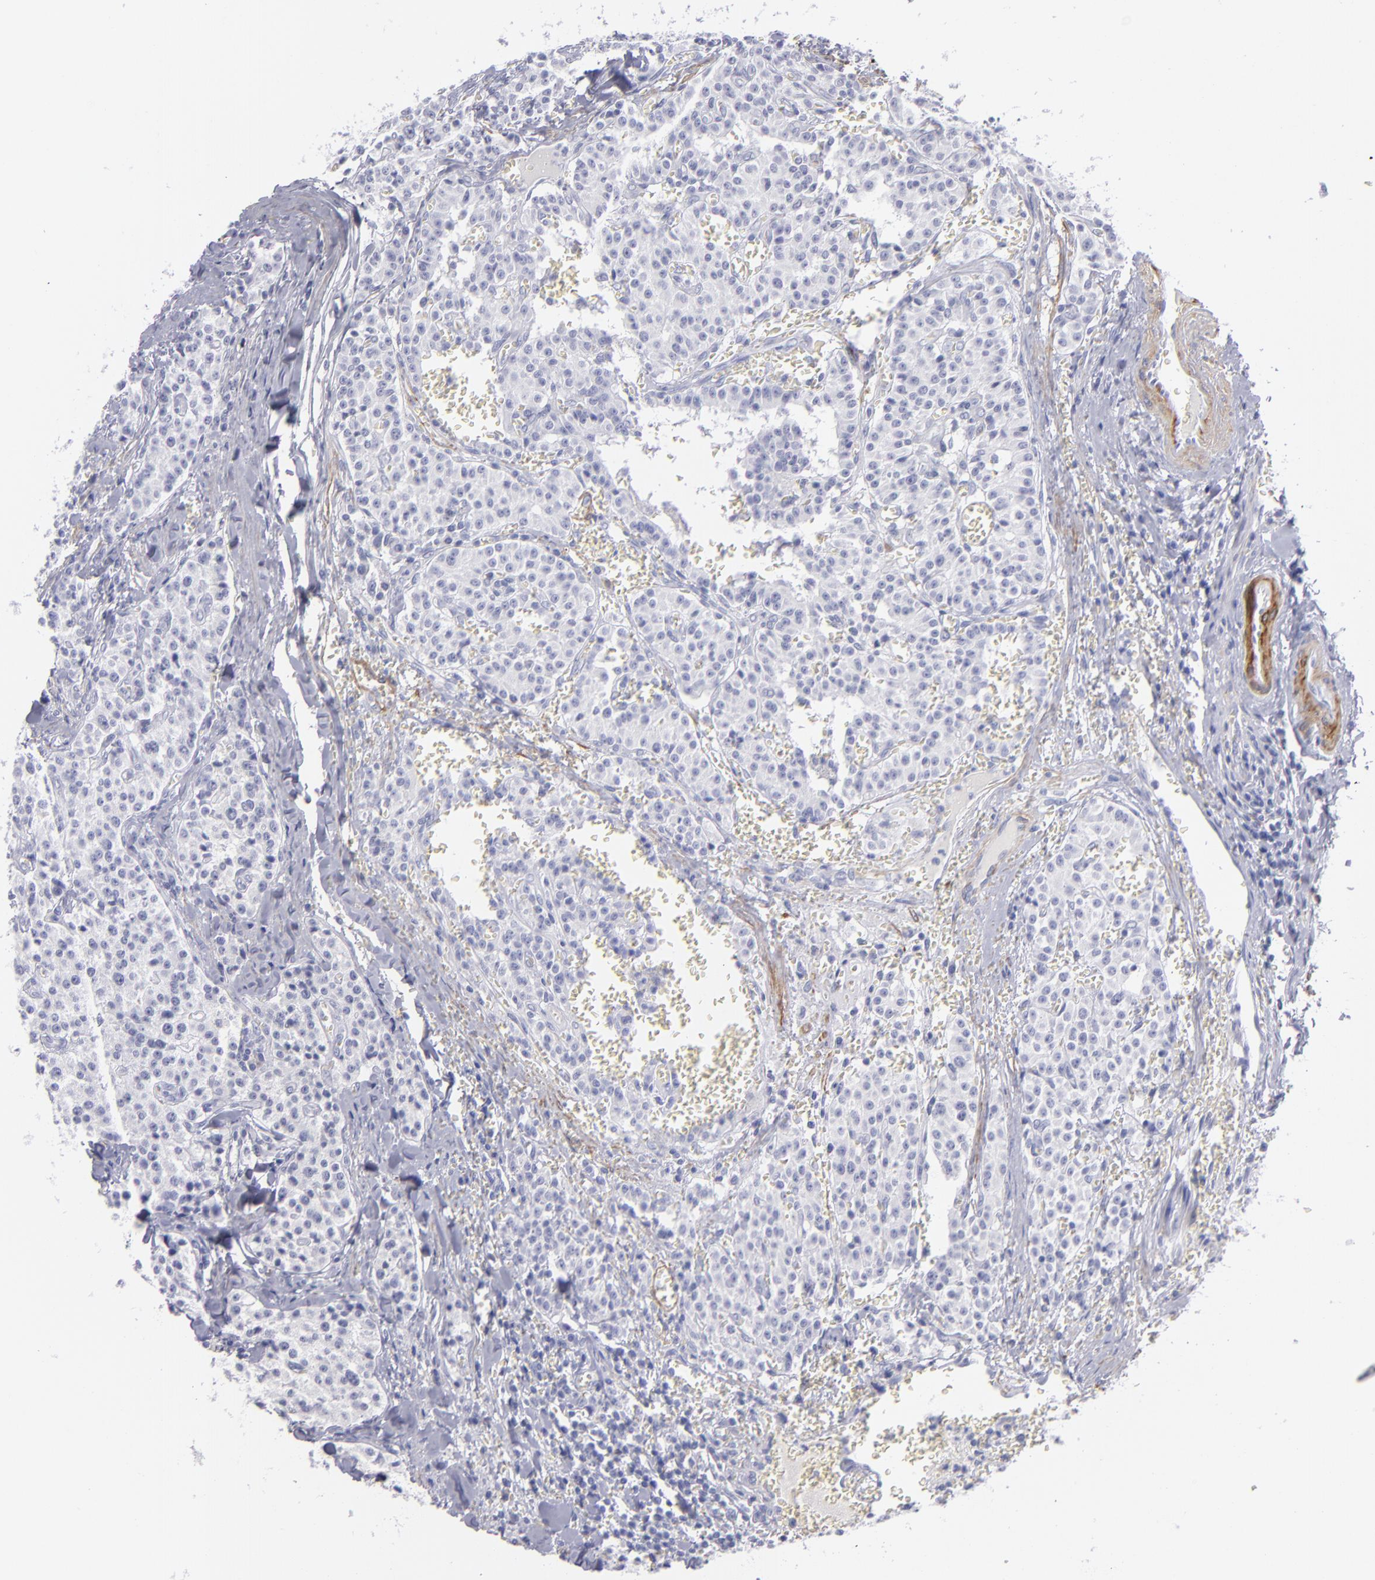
{"staining": {"intensity": "negative", "quantity": "none", "location": "none"}, "tissue": "carcinoid", "cell_type": "Tumor cells", "image_type": "cancer", "snomed": [{"axis": "morphology", "description": "Carcinoid, malignant, NOS"}, {"axis": "topography", "description": "Stomach"}], "caption": "IHC micrograph of human malignant carcinoid stained for a protein (brown), which reveals no expression in tumor cells. Nuclei are stained in blue.", "gene": "MYH11", "patient": {"sex": "female", "age": 76}}